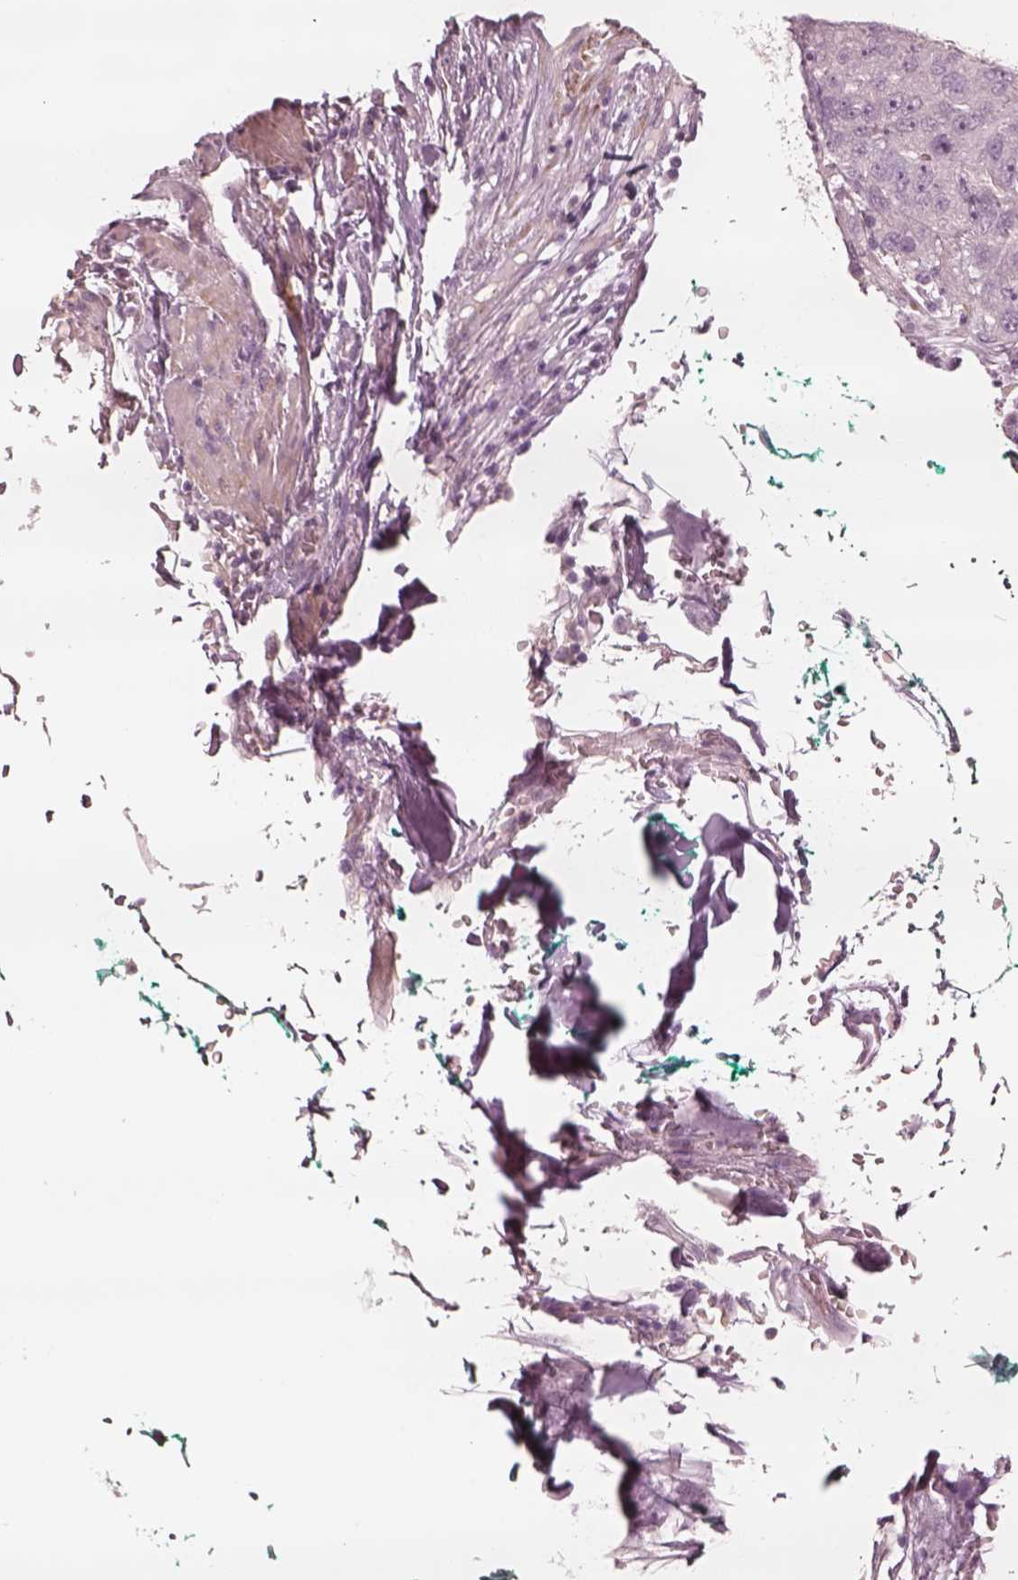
{"staining": {"intensity": "negative", "quantity": "none", "location": "none"}, "tissue": "pancreatic cancer", "cell_type": "Tumor cells", "image_type": "cancer", "snomed": [{"axis": "morphology", "description": "Adenocarcinoma, NOS"}, {"axis": "topography", "description": "Pancreas"}], "caption": "Micrograph shows no significant protein staining in tumor cells of pancreatic adenocarcinoma.", "gene": "DNAAF9", "patient": {"sex": "female", "age": 61}}